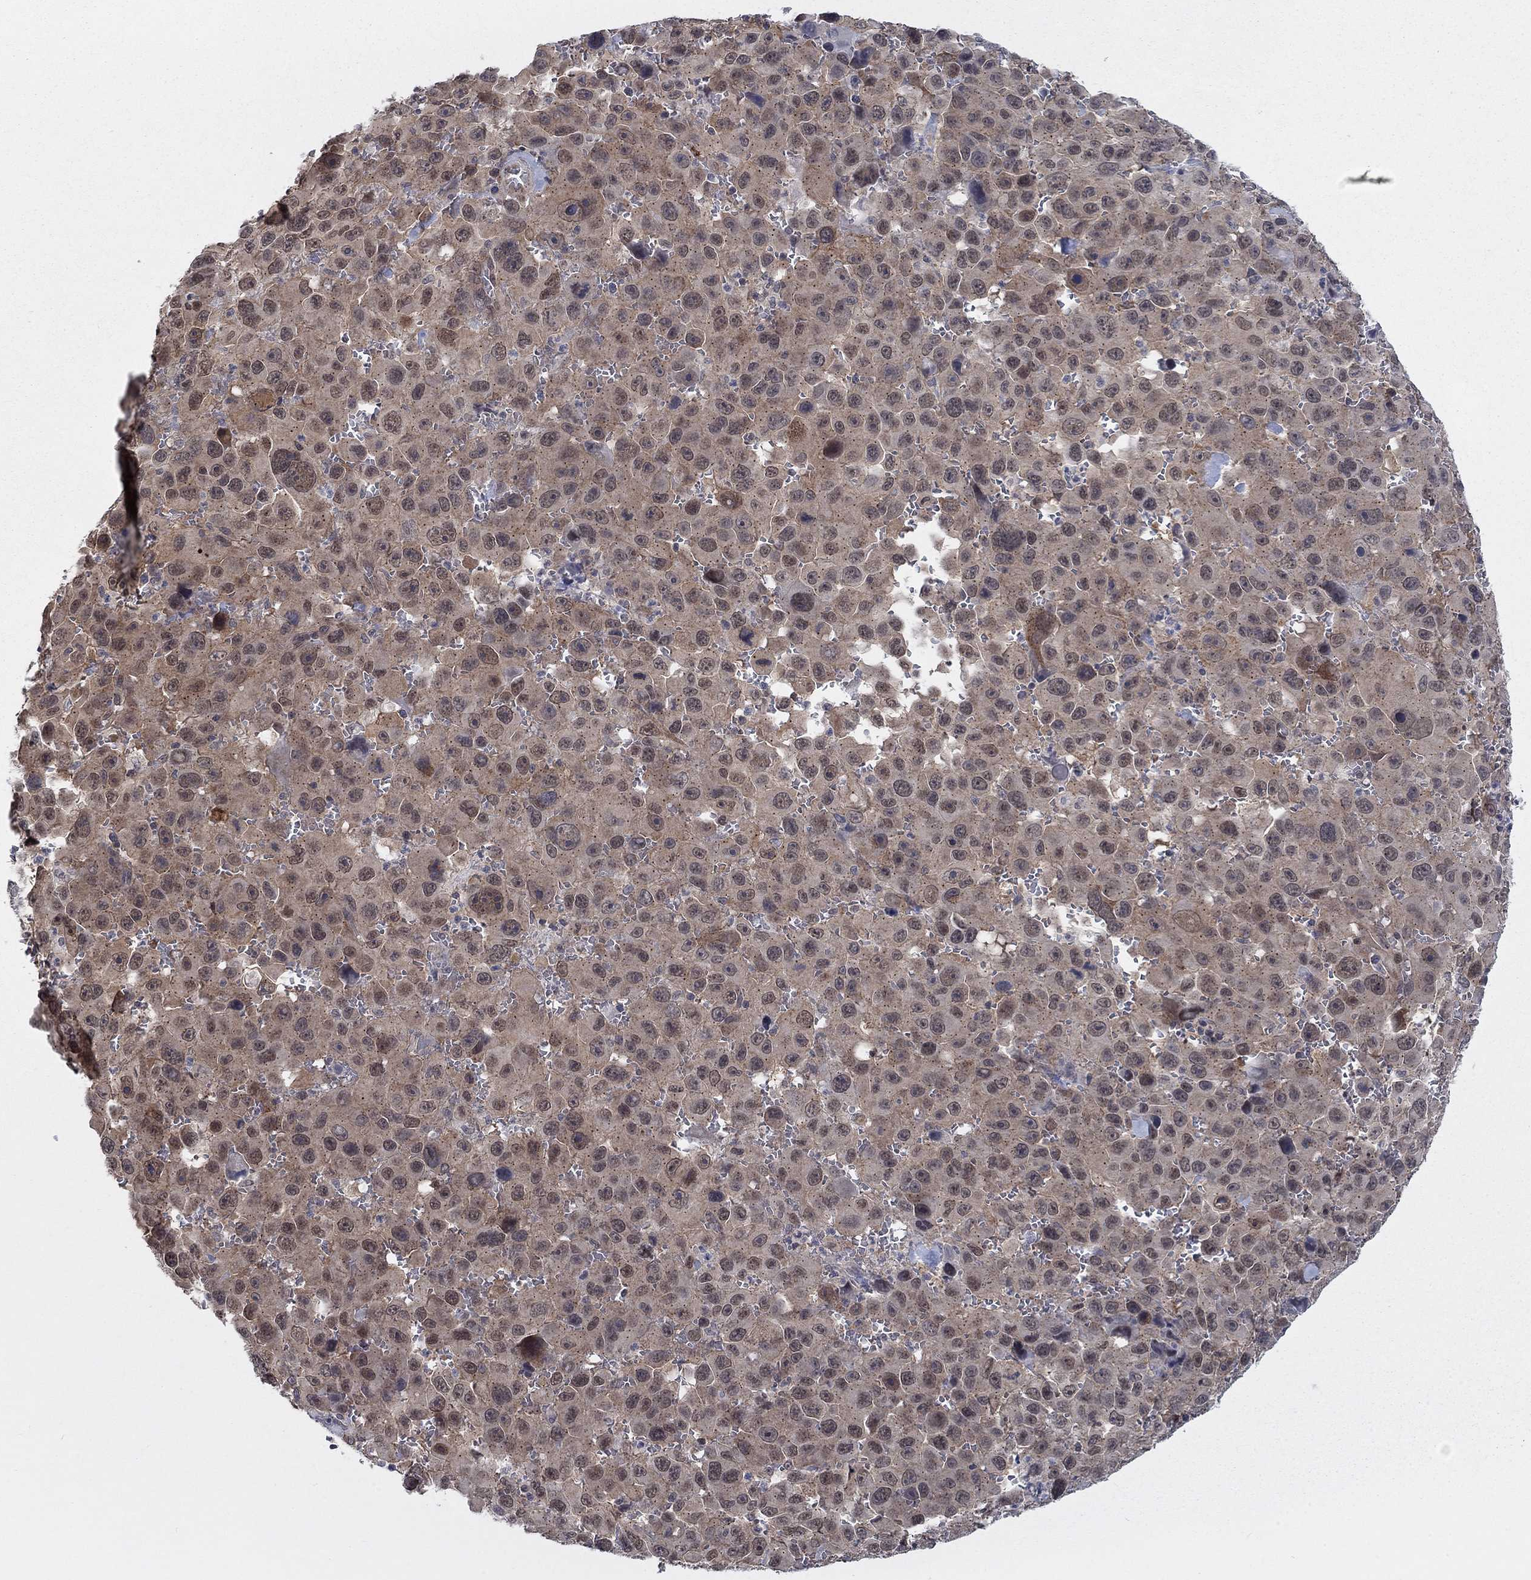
{"staining": {"intensity": "moderate", "quantity": "25%-75%", "location": "cytoplasmic/membranous"}, "tissue": "melanoma", "cell_type": "Tumor cells", "image_type": "cancer", "snomed": [{"axis": "morphology", "description": "Malignant melanoma, NOS"}, {"axis": "topography", "description": "Skin"}], "caption": "A medium amount of moderate cytoplasmic/membranous expression is identified in approximately 25%-75% of tumor cells in malignant melanoma tissue. Ihc stains the protein of interest in brown and the nuclei are stained blue.", "gene": "SH3RF1", "patient": {"sex": "female", "age": 91}}